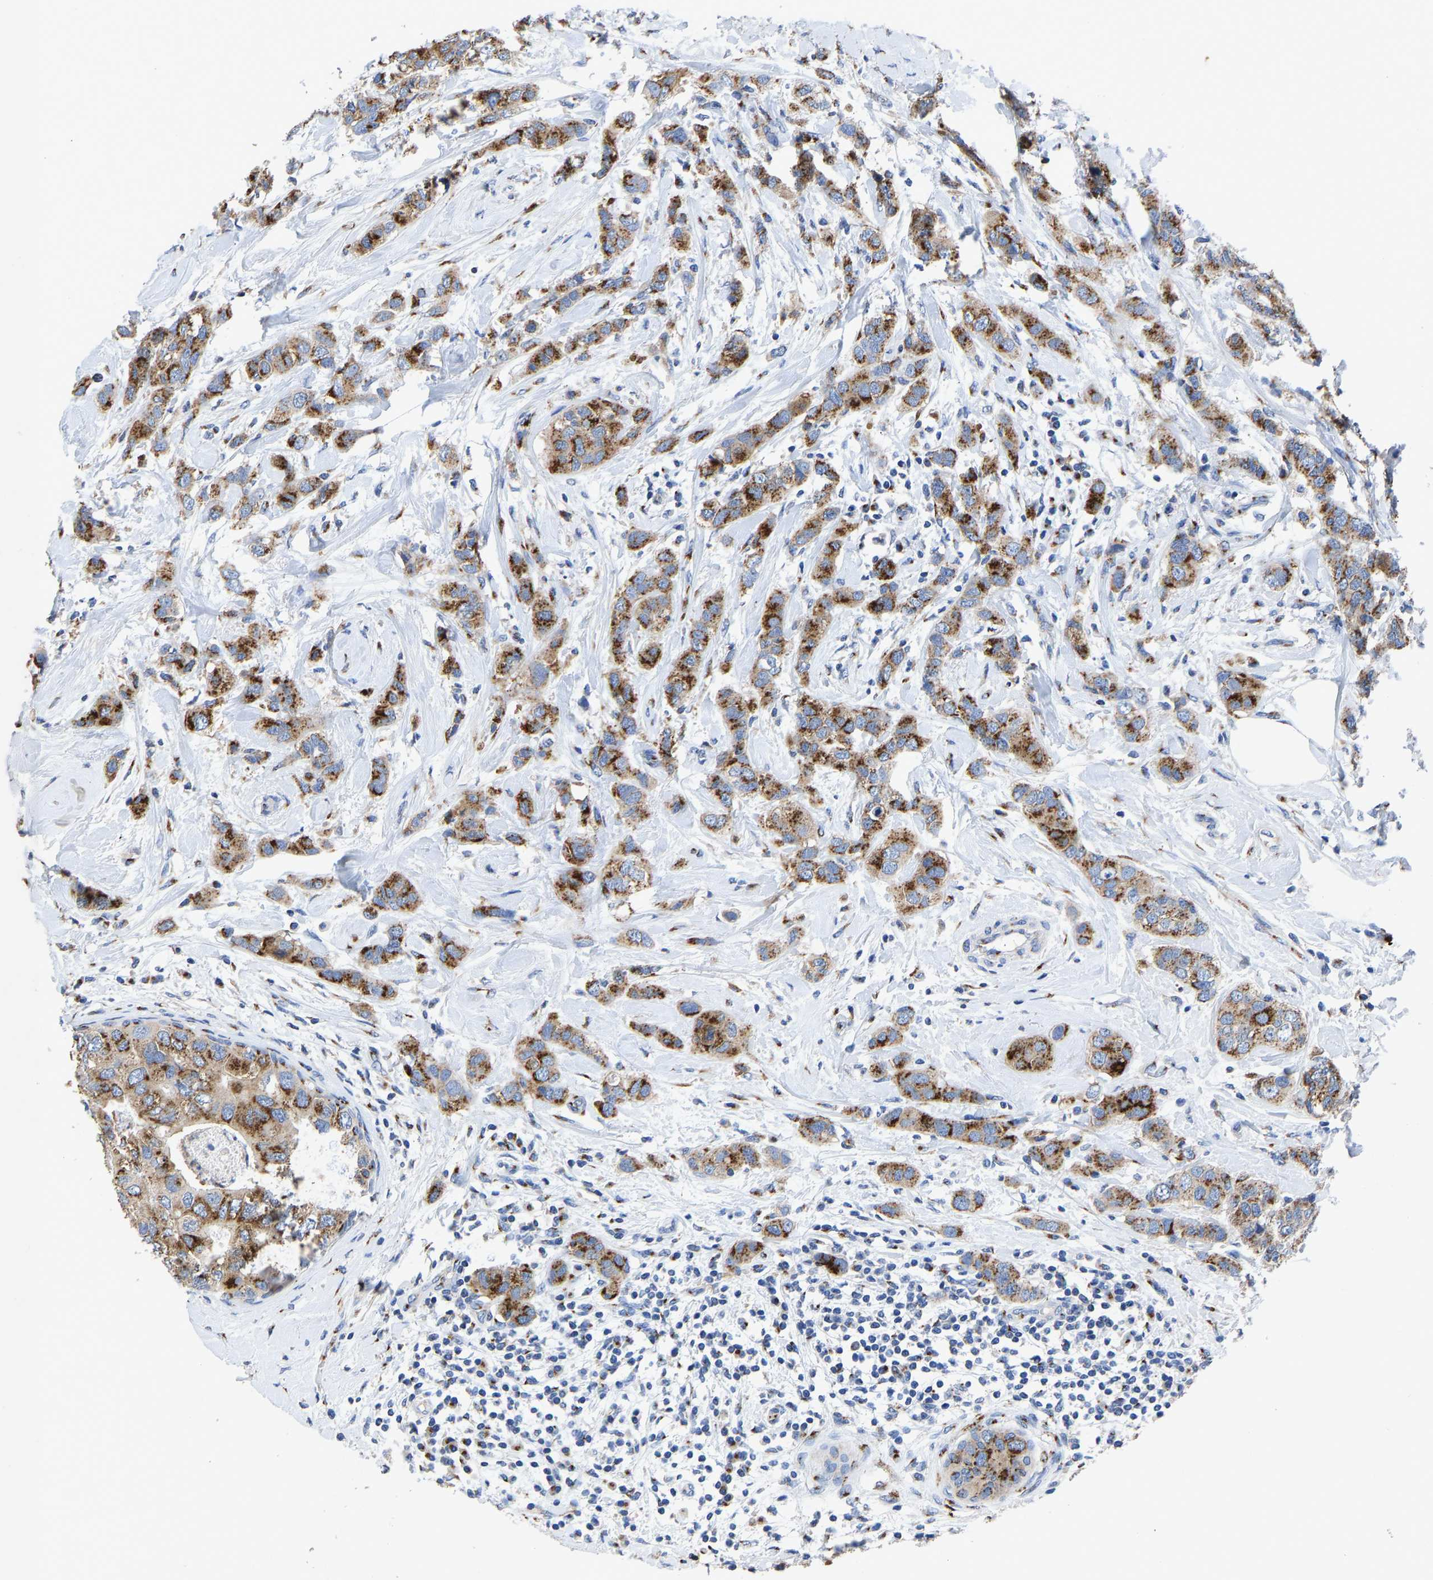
{"staining": {"intensity": "moderate", "quantity": ">75%", "location": "cytoplasmic/membranous"}, "tissue": "breast cancer", "cell_type": "Tumor cells", "image_type": "cancer", "snomed": [{"axis": "morphology", "description": "Duct carcinoma"}, {"axis": "topography", "description": "Breast"}], "caption": "IHC micrograph of human breast cancer (infiltrating ductal carcinoma) stained for a protein (brown), which reveals medium levels of moderate cytoplasmic/membranous expression in about >75% of tumor cells.", "gene": "TMEM87A", "patient": {"sex": "female", "age": 50}}